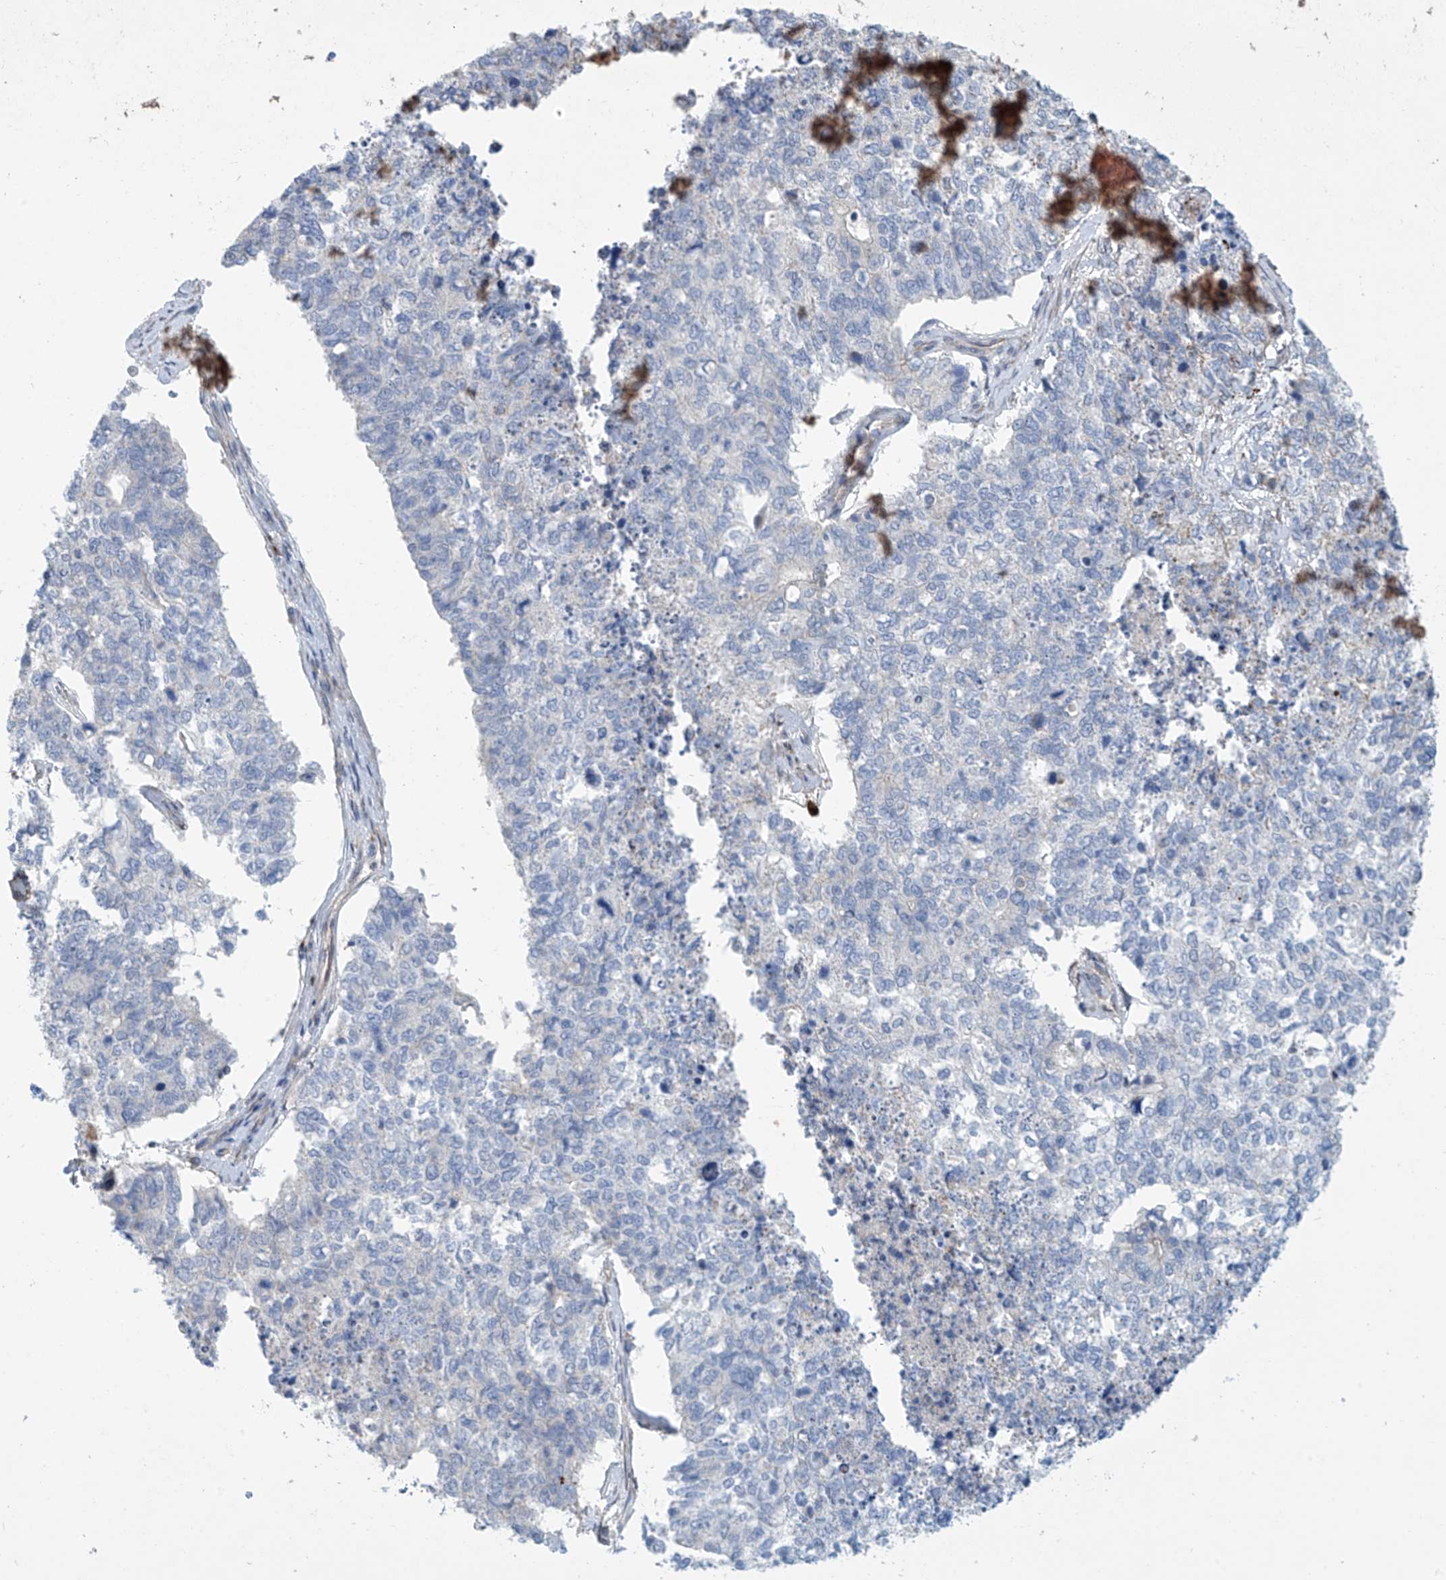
{"staining": {"intensity": "negative", "quantity": "none", "location": "none"}, "tissue": "cervical cancer", "cell_type": "Tumor cells", "image_type": "cancer", "snomed": [{"axis": "morphology", "description": "Squamous cell carcinoma, NOS"}, {"axis": "topography", "description": "Cervix"}], "caption": "This photomicrograph is of squamous cell carcinoma (cervical) stained with immunohistochemistry to label a protein in brown with the nuclei are counter-stained blue. There is no positivity in tumor cells.", "gene": "IBA57", "patient": {"sex": "female", "age": 63}}